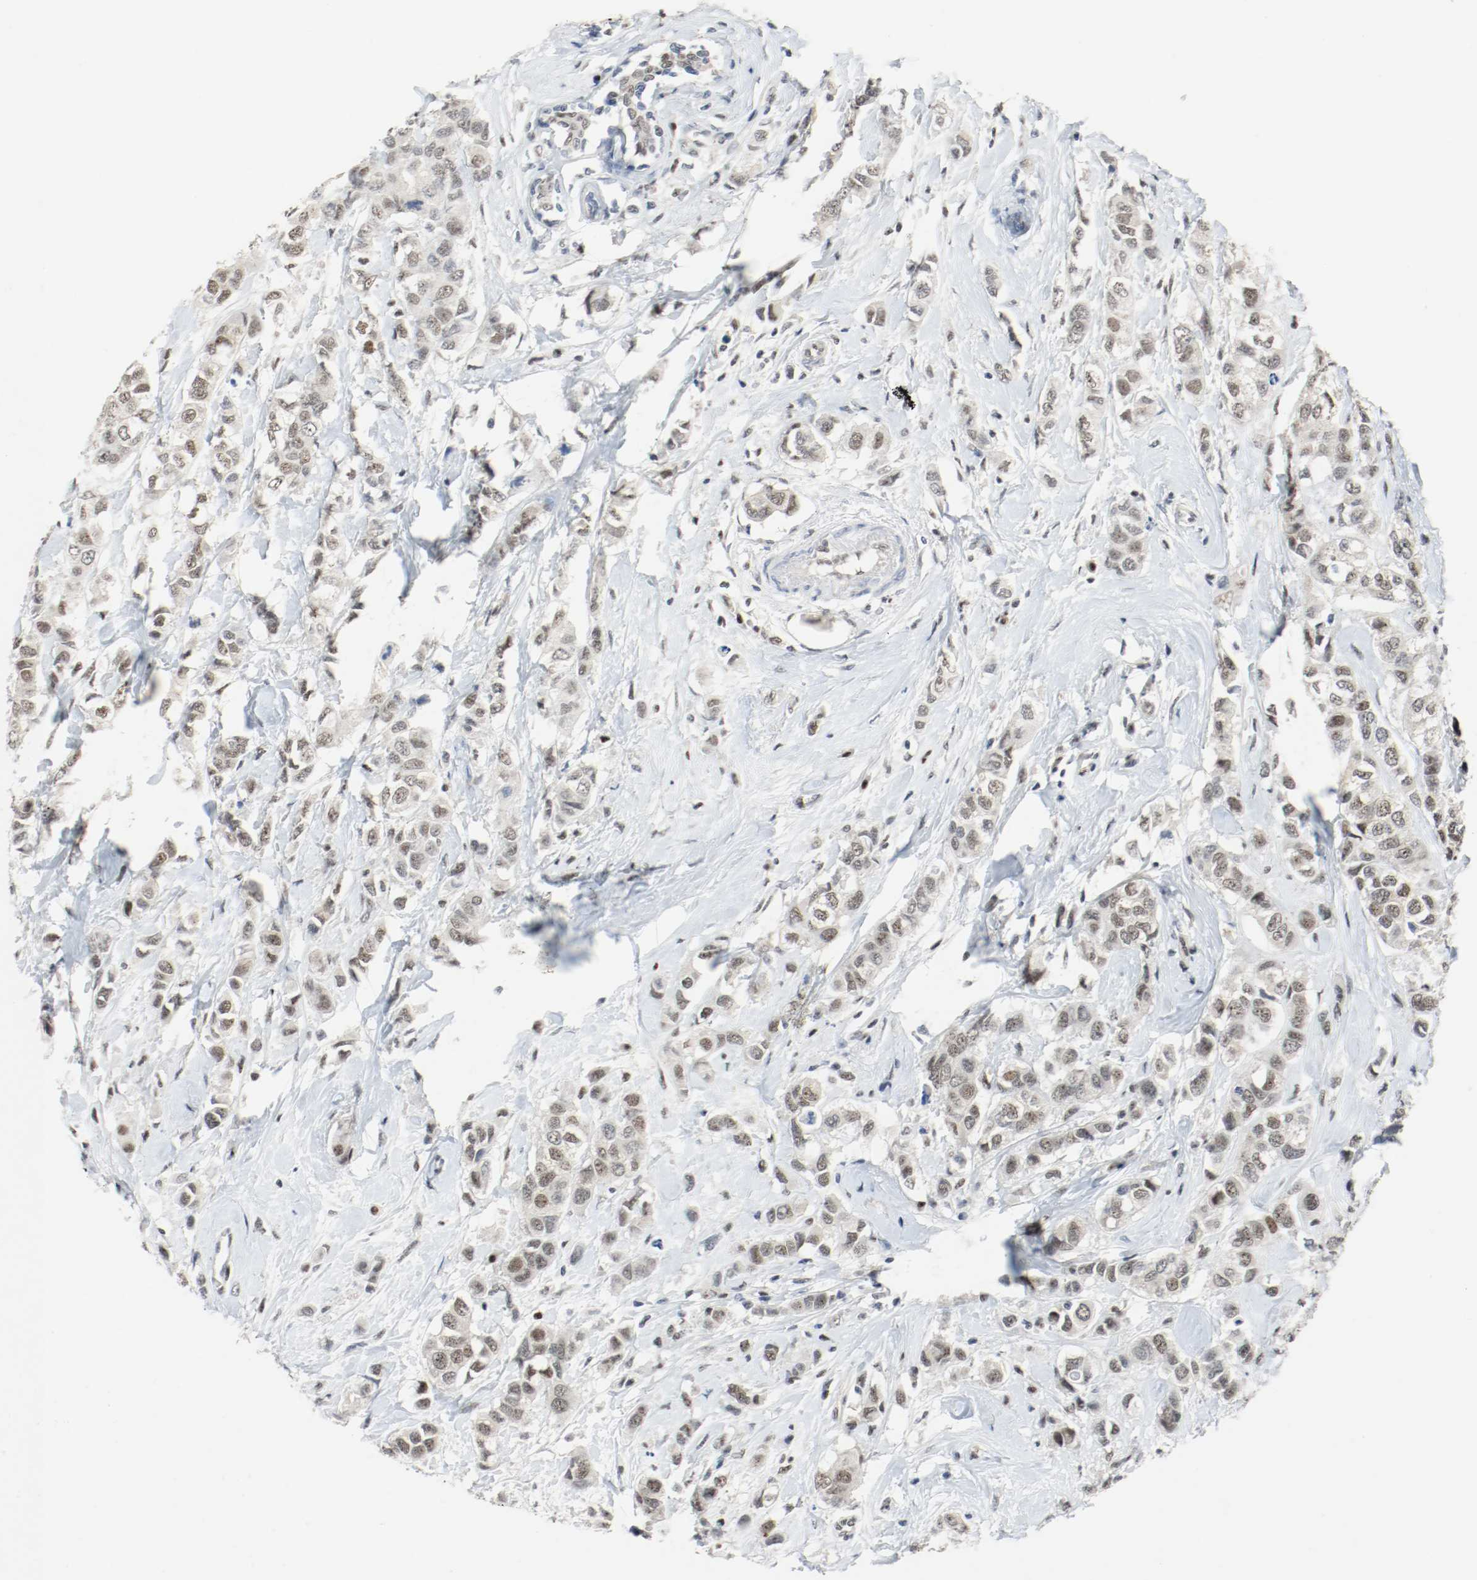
{"staining": {"intensity": "weak", "quantity": "25%-75%", "location": "nuclear"}, "tissue": "breast cancer", "cell_type": "Tumor cells", "image_type": "cancer", "snomed": [{"axis": "morphology", "description": "Duct carcinoma"}, {"axis": "topography", "description": "Breast"}], "caption": "IHC micrograph of neoplastic tissue: breast cancer (infiltrating ductal carcinoma) stained using IHC displays low levels of weak protein expression localized specifically in the nuclear of tumor cells, appearing as a nuclear brown color.", "gene": "ASH1L", "patient": {"sex": "female", "age": 50}}